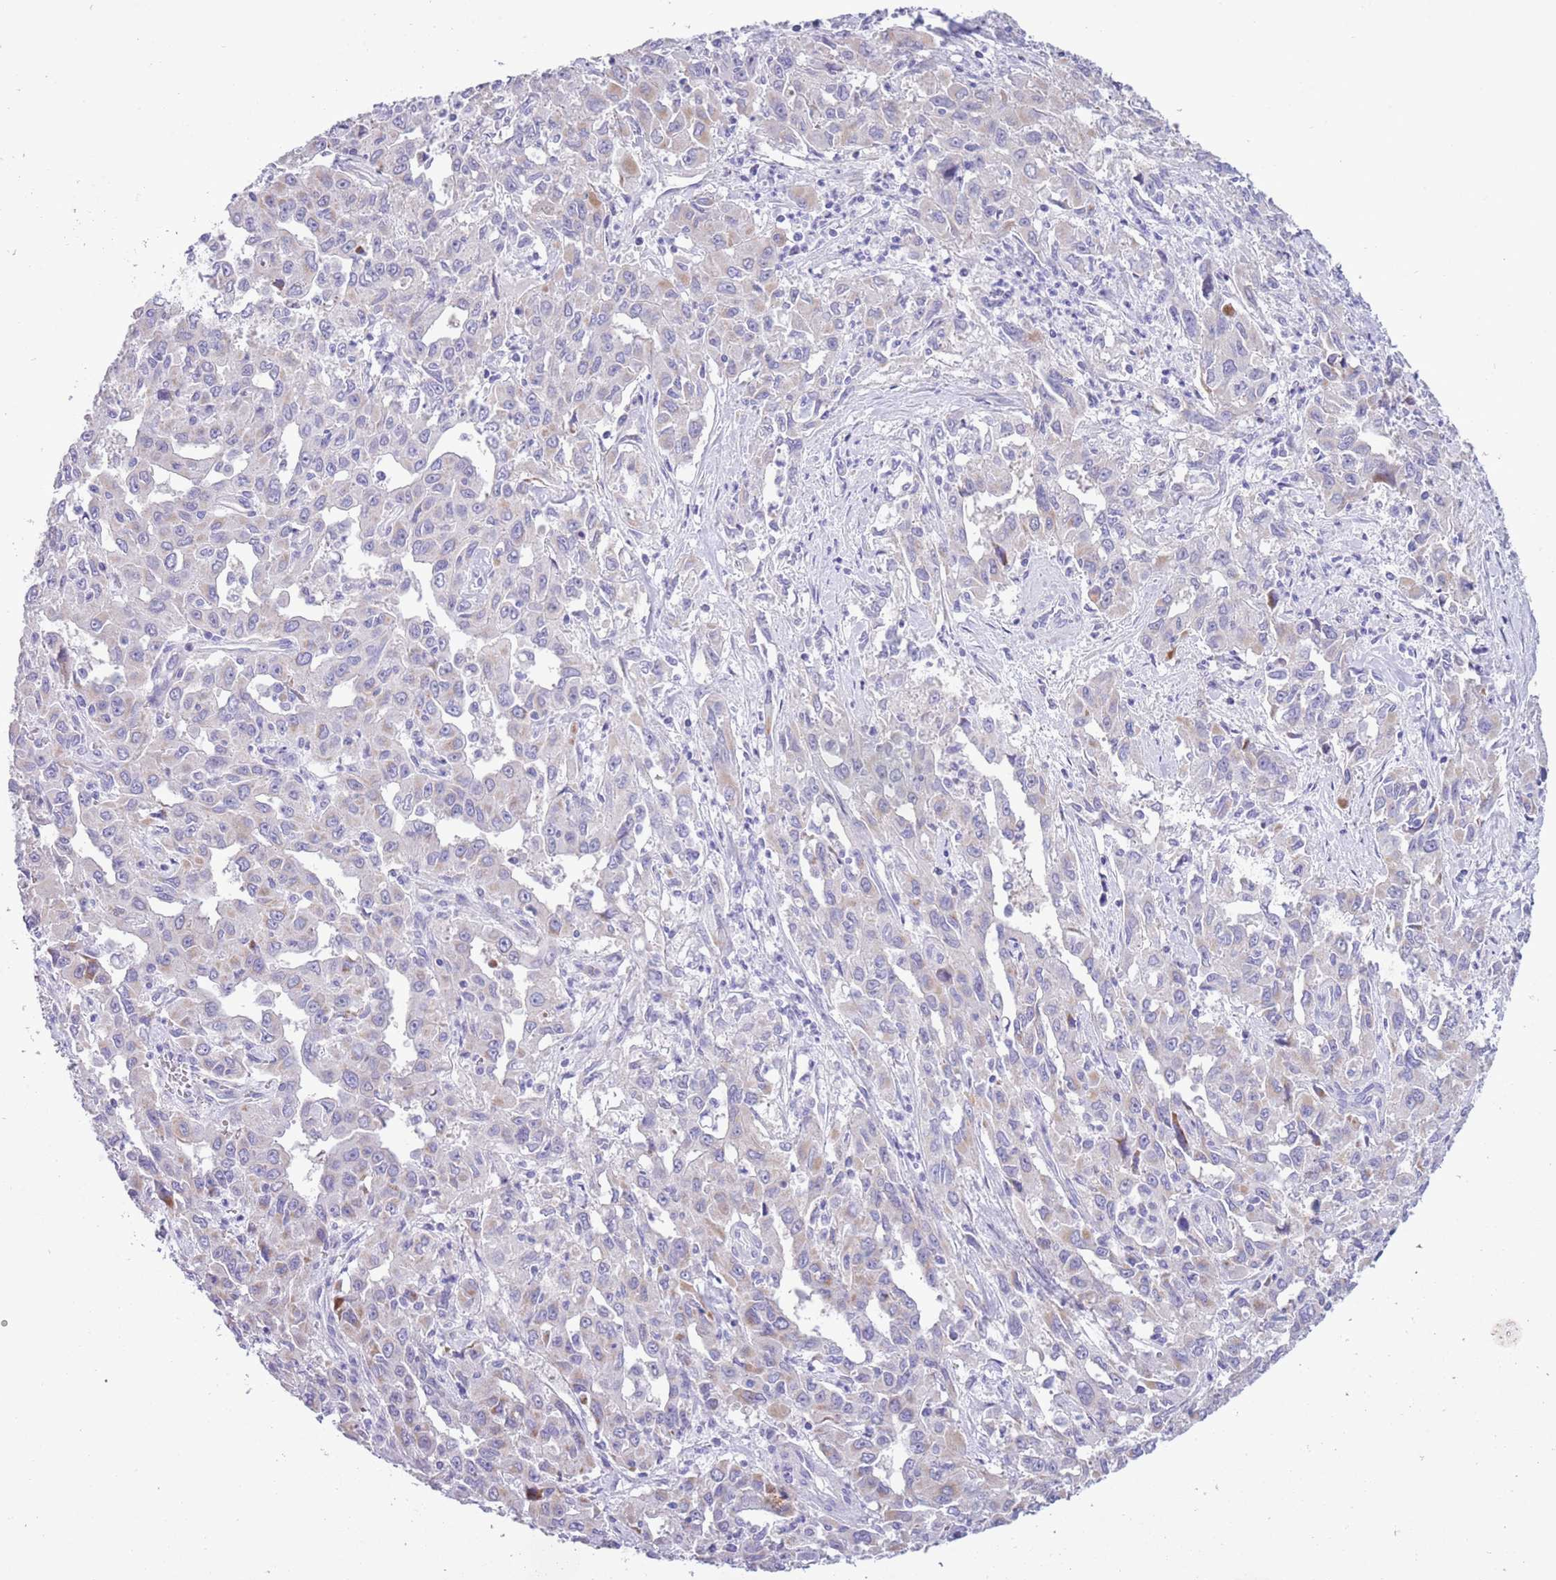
{"staining": {"intensity": "negative", "quantity": "none", "location": "none"}, "tissue": "liver cancer", "cell_type": "Tumor cells", "image_type": "cancer", "snomed": [{"axis": "morphology", "description": "Carcinoma, Hepatocellular, NOS"}, {"axis": "topography", "description": "Liver"}], "caption": "DAB (3,3'-diaminobenzidine) immunohistochemical staining of liver cancer (hepatocellular carcinoma) displays no significant positivity in tumor cells.", "gene": "MOCOS", "patient": {"sex": "male", "age": 63}}